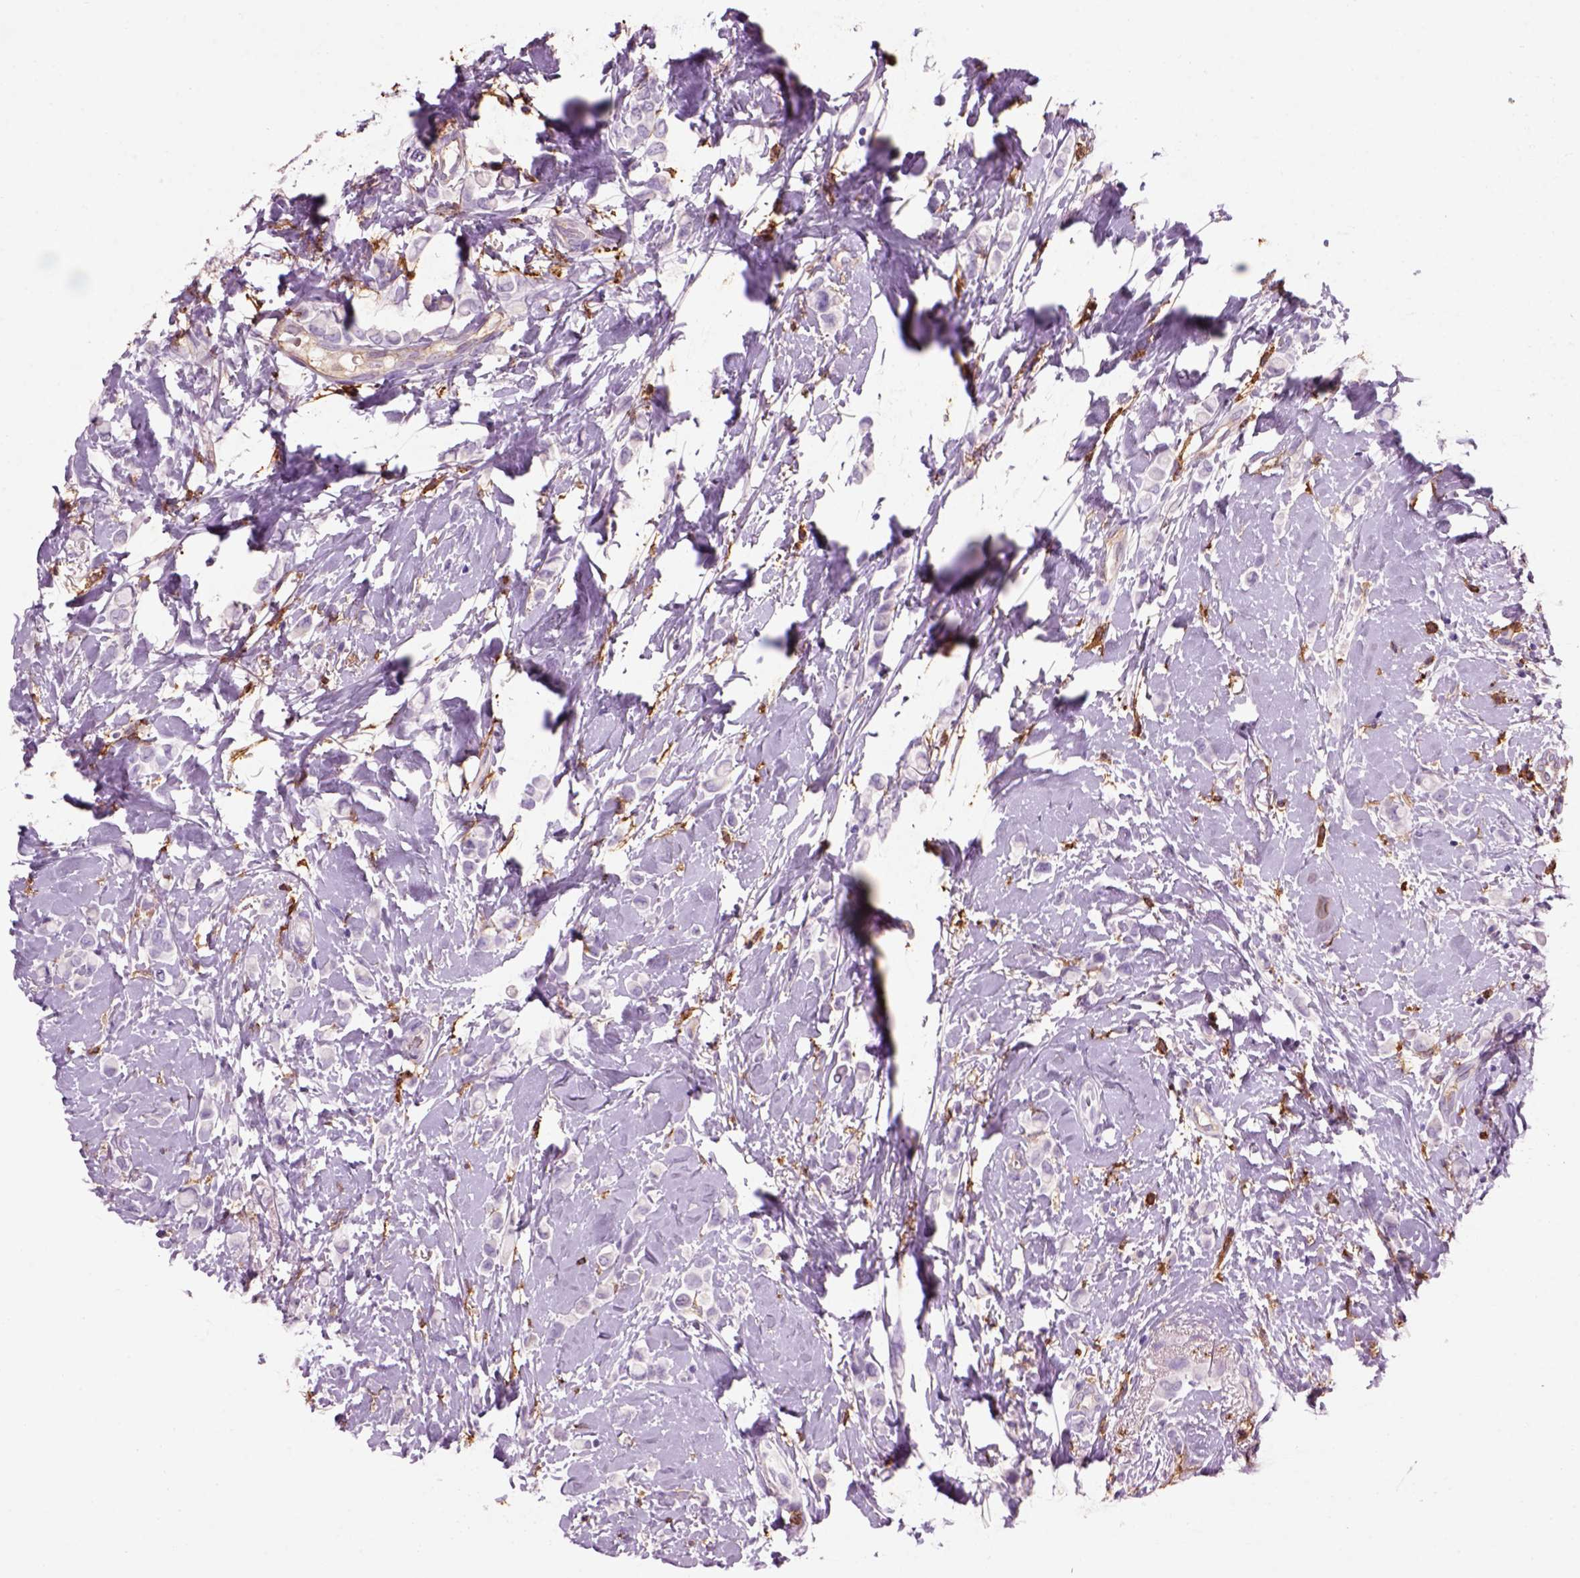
{"staining": {"intensity": "negative", "quantity": "none", "location": "none"}, "tissue": "breast cancer", "cell_type": "Tumor cells", "image_type": "cancer", "snomed": [{"axis": "morphology", "description": "Lobular carcinoma"}, {"axis": "topography", "description": "Breast"}], "caption": "Human breast lobular carcinoma stained for a protein using immunohistochemistry shows no positivity in tumor cells.", "gene": "CD14", "patient": {"sex": "female", "age": 66}}